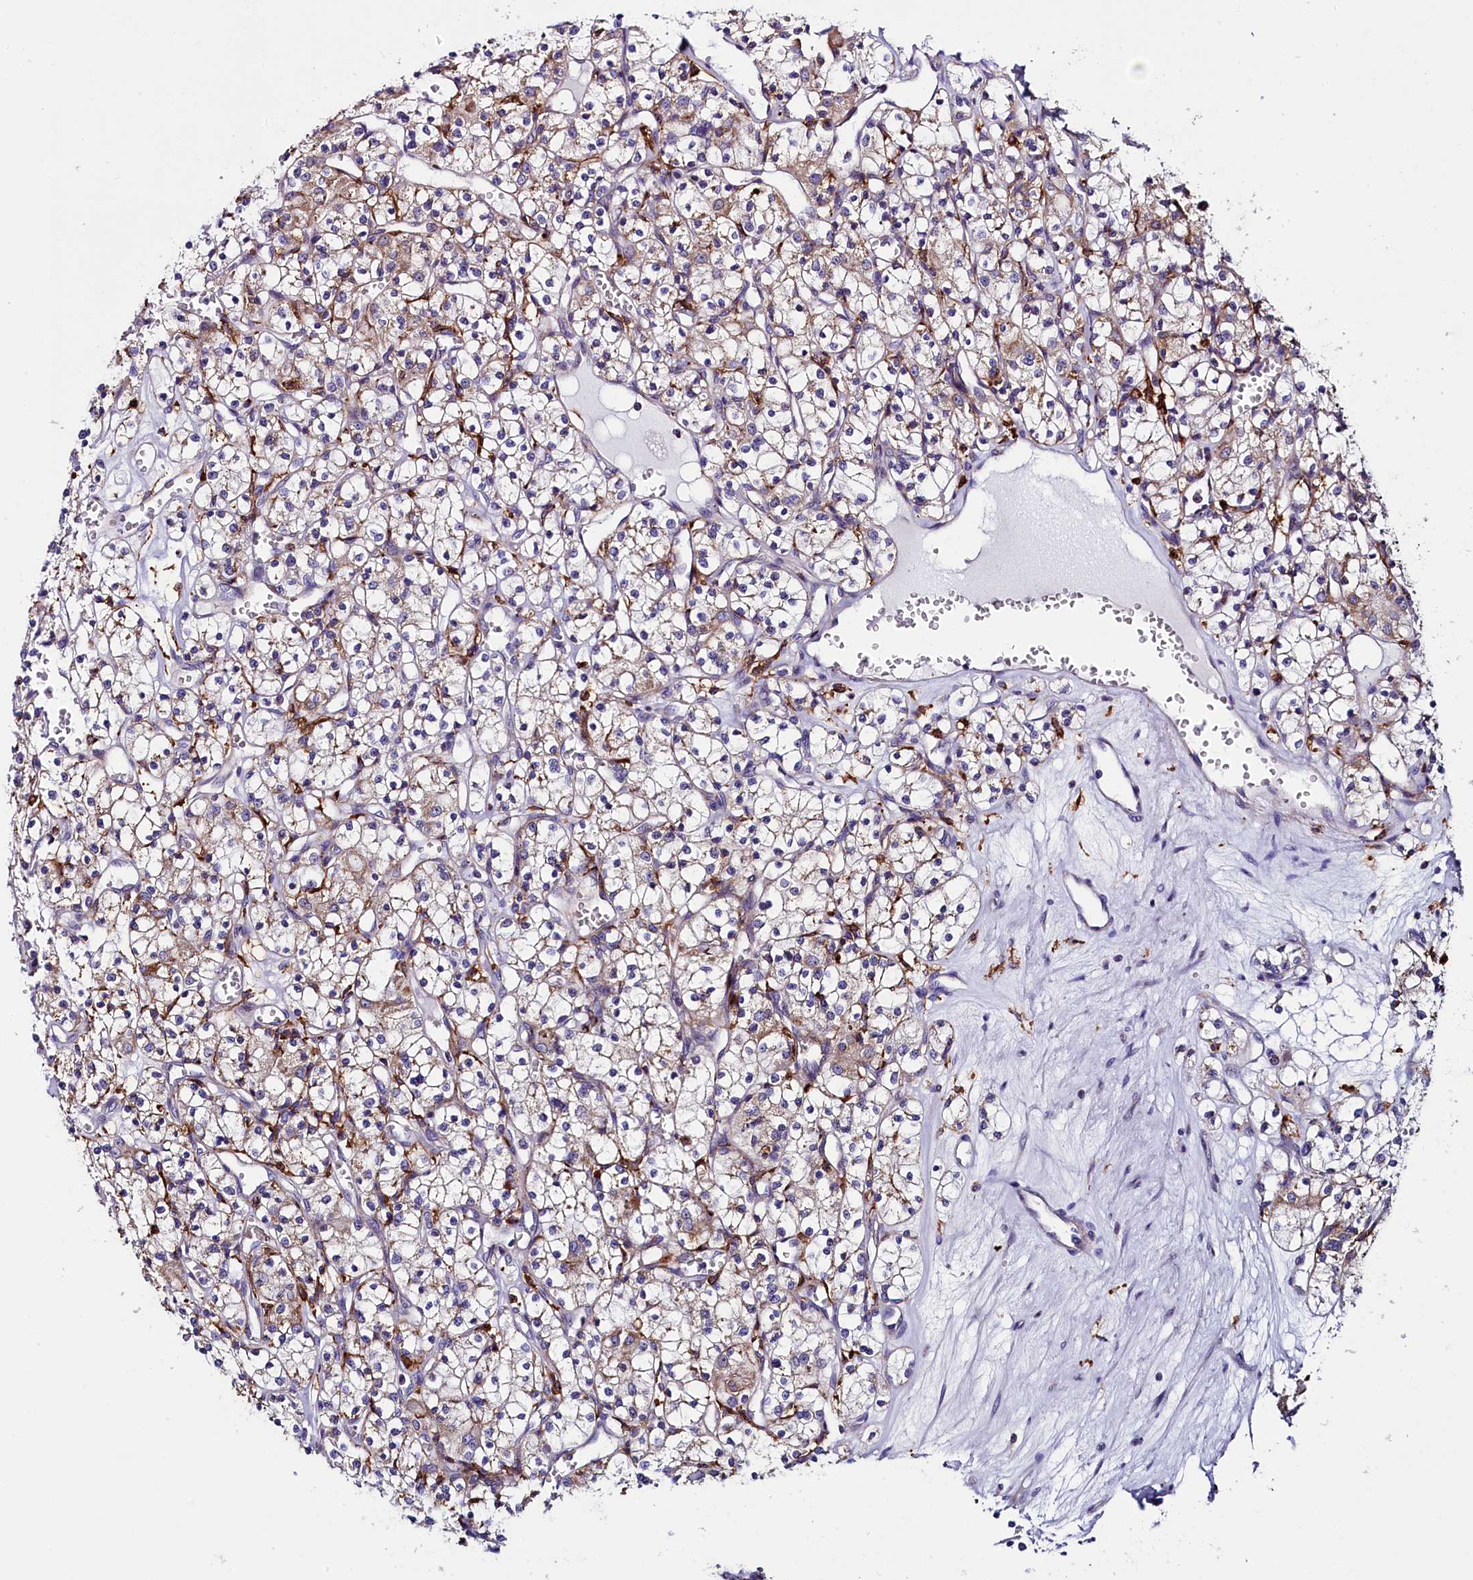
{"staining": {"intensity": "negative", "quantity": "none", "location": "none"}, "tissue": "renal cancer", "cell_type": "Tumor cells", "image_type": "cancer", "snomed": [{"axis": "morphology", "description": "Adenocarcinoma, NOS"}, {"axis": "topography", "description": "Kidney"}], "caption": "A micrograph of human renal adenocarcinoma is negative for staining in tumor cells.", "gene": "IL20RA", "patient": {"sex": "female", "age": 59}}